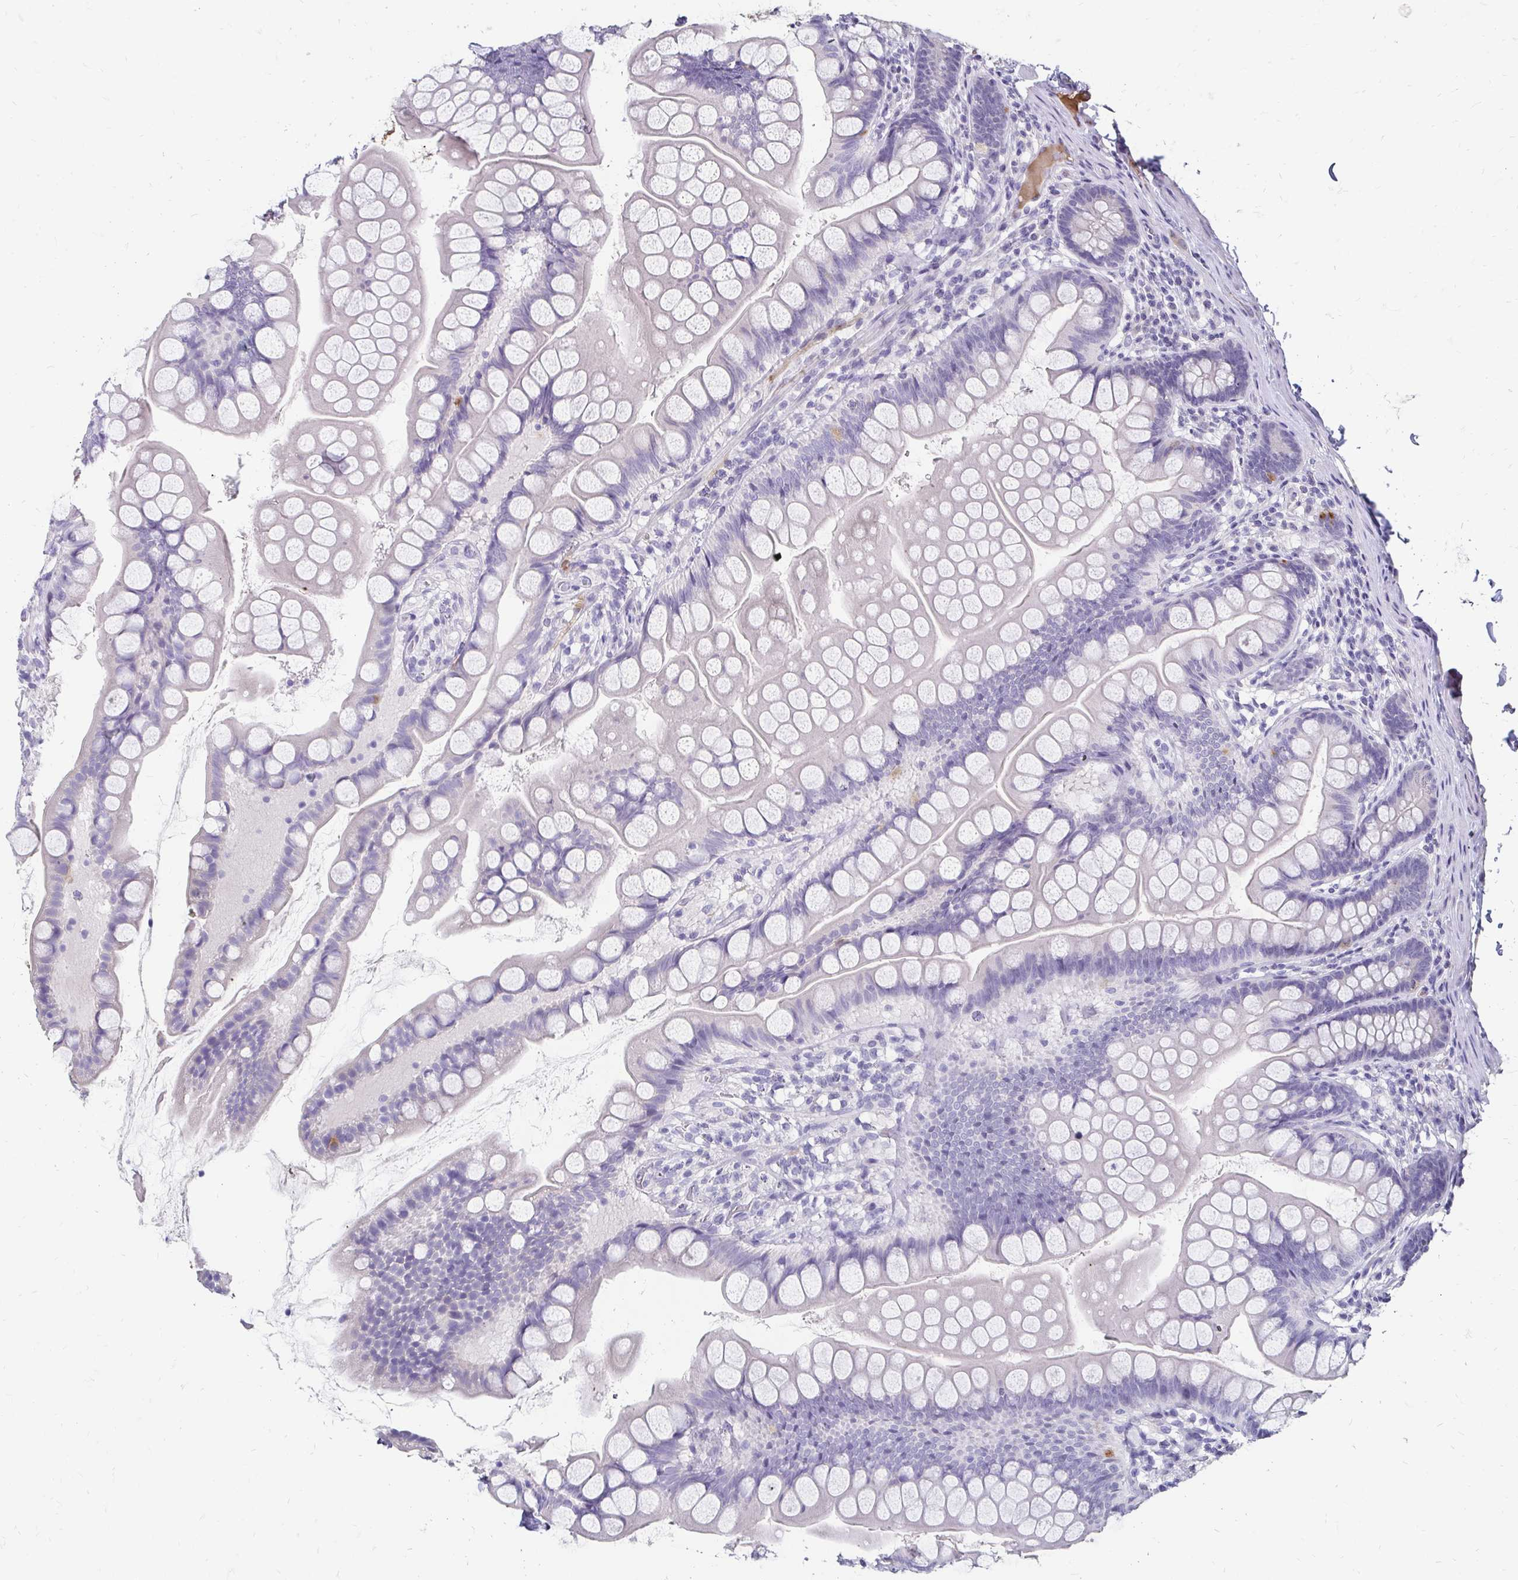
{"staining": {"intensity": "strong", "quantity": "<25%", "location": "cytoplasmic/membranous"}, "tissue": "small intestine", "cell_type": "Glandular cells", "image_type": "normal", "snomed": [{"axis": "morphology", "description": "Normal tissue, NOS"}, {"axis": "topography", "description": "Small intestine"}], "caption": "A brown stain shows strong cytoplasmic/membranous positivity of a protein in glandular cells of normal small intestine. (Brightfield microscopy of DAB IHC at high magnification).", "gene": "SCG3", "patient": {"sex": "male", "age": 70}}